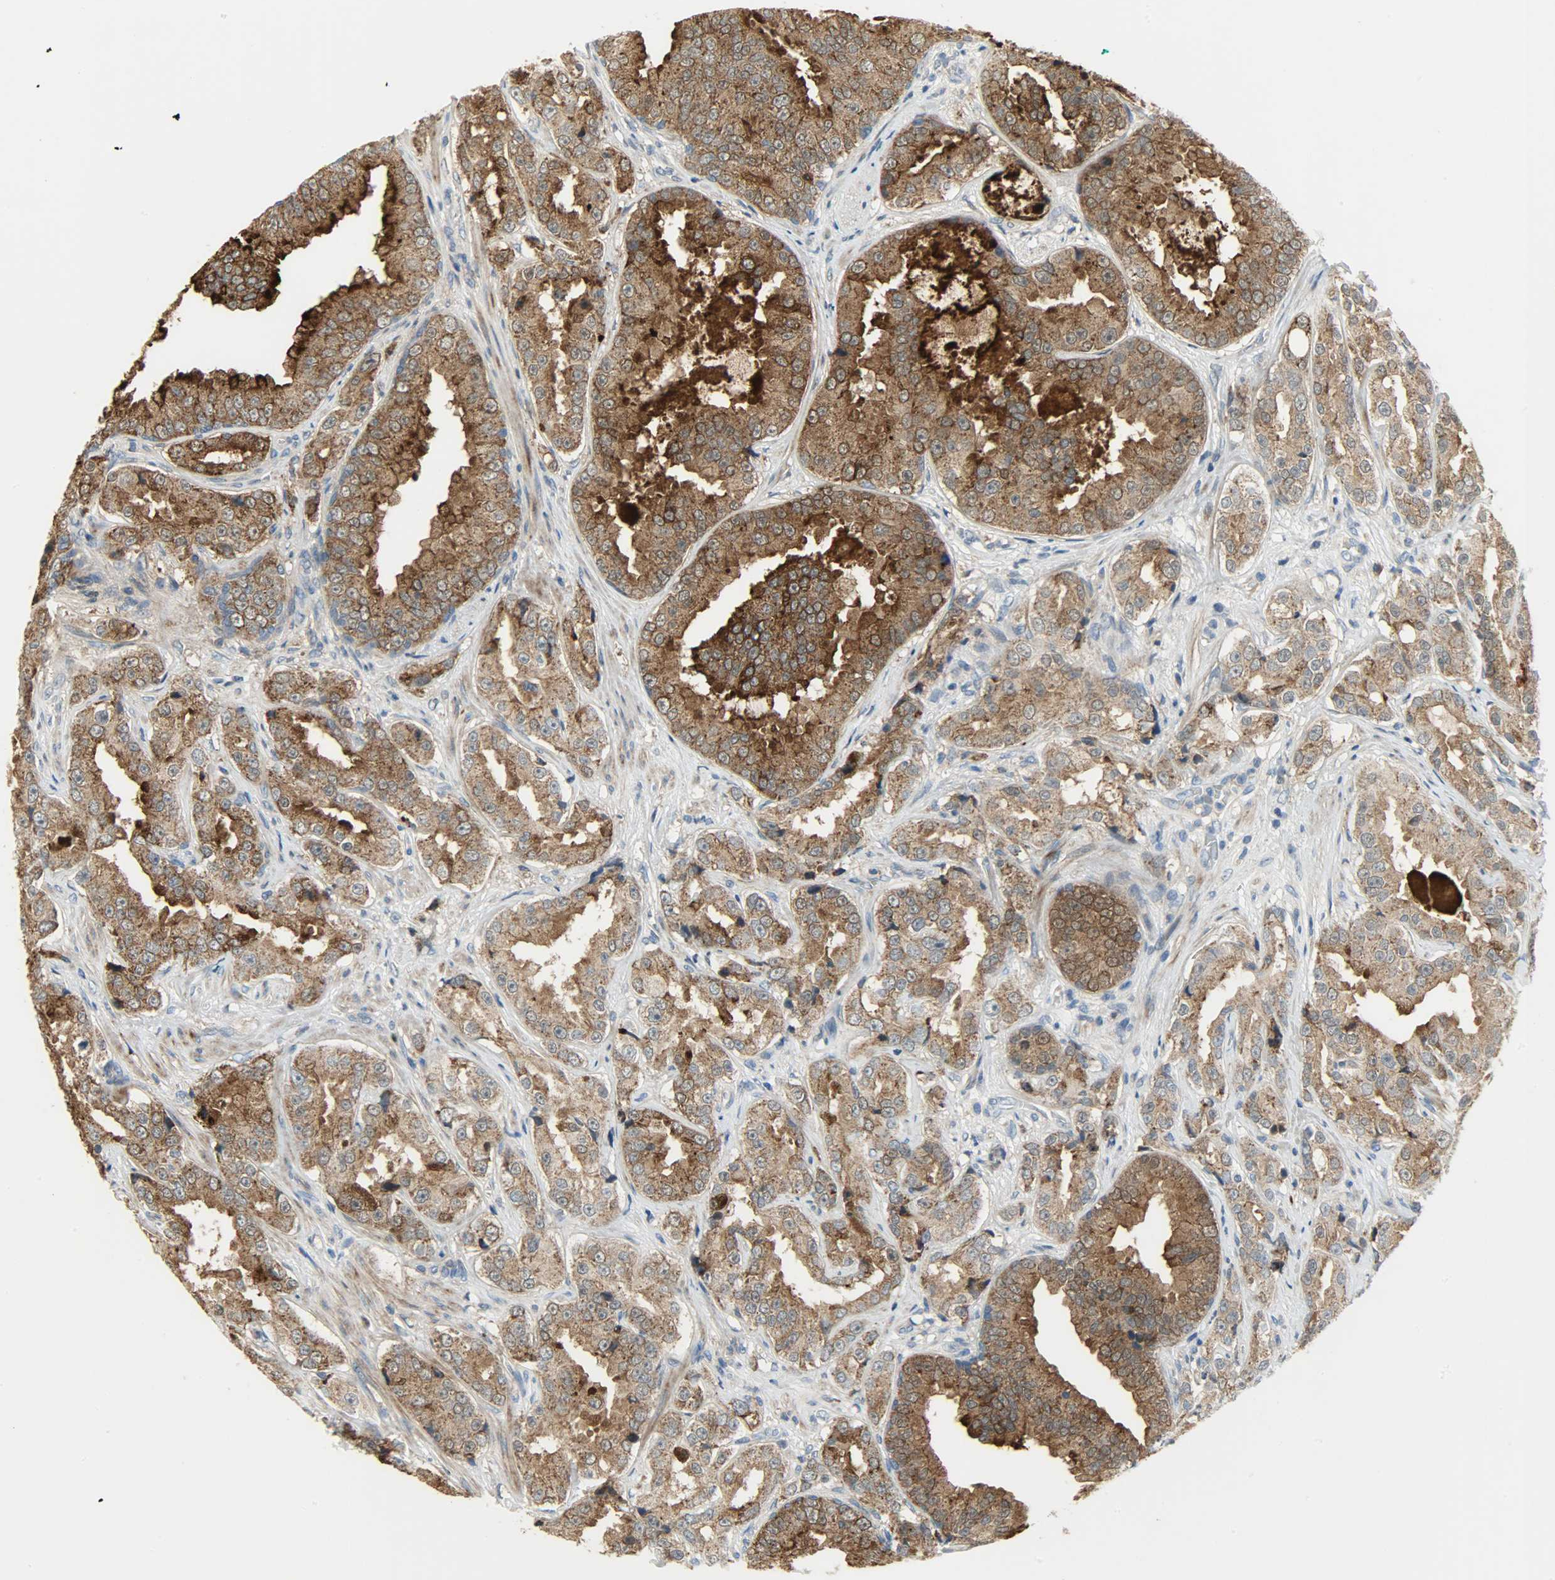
{"staining": {"intensity": "strong", "quantity": ">75%", "location": "cytoplasmic/membranous"}, "tissue": "prostate cancer", "cell_type": "Tumor cells", "image_type": "cancer", "snomed": [{"axis": "morphology", "description": "Adenocarcinoma, High grade"}, {"axis": "topography", "description": "Prostate"}], "caption": "Human prostate cancer (high-grade adenocarcinoma) stained with a brown dye displays strong cytoplasmic/membranous positive positivity in about >75% of tumor cells.", "gene": "PPP1R1B", "patient": {"sex": "male", "age": 73}}